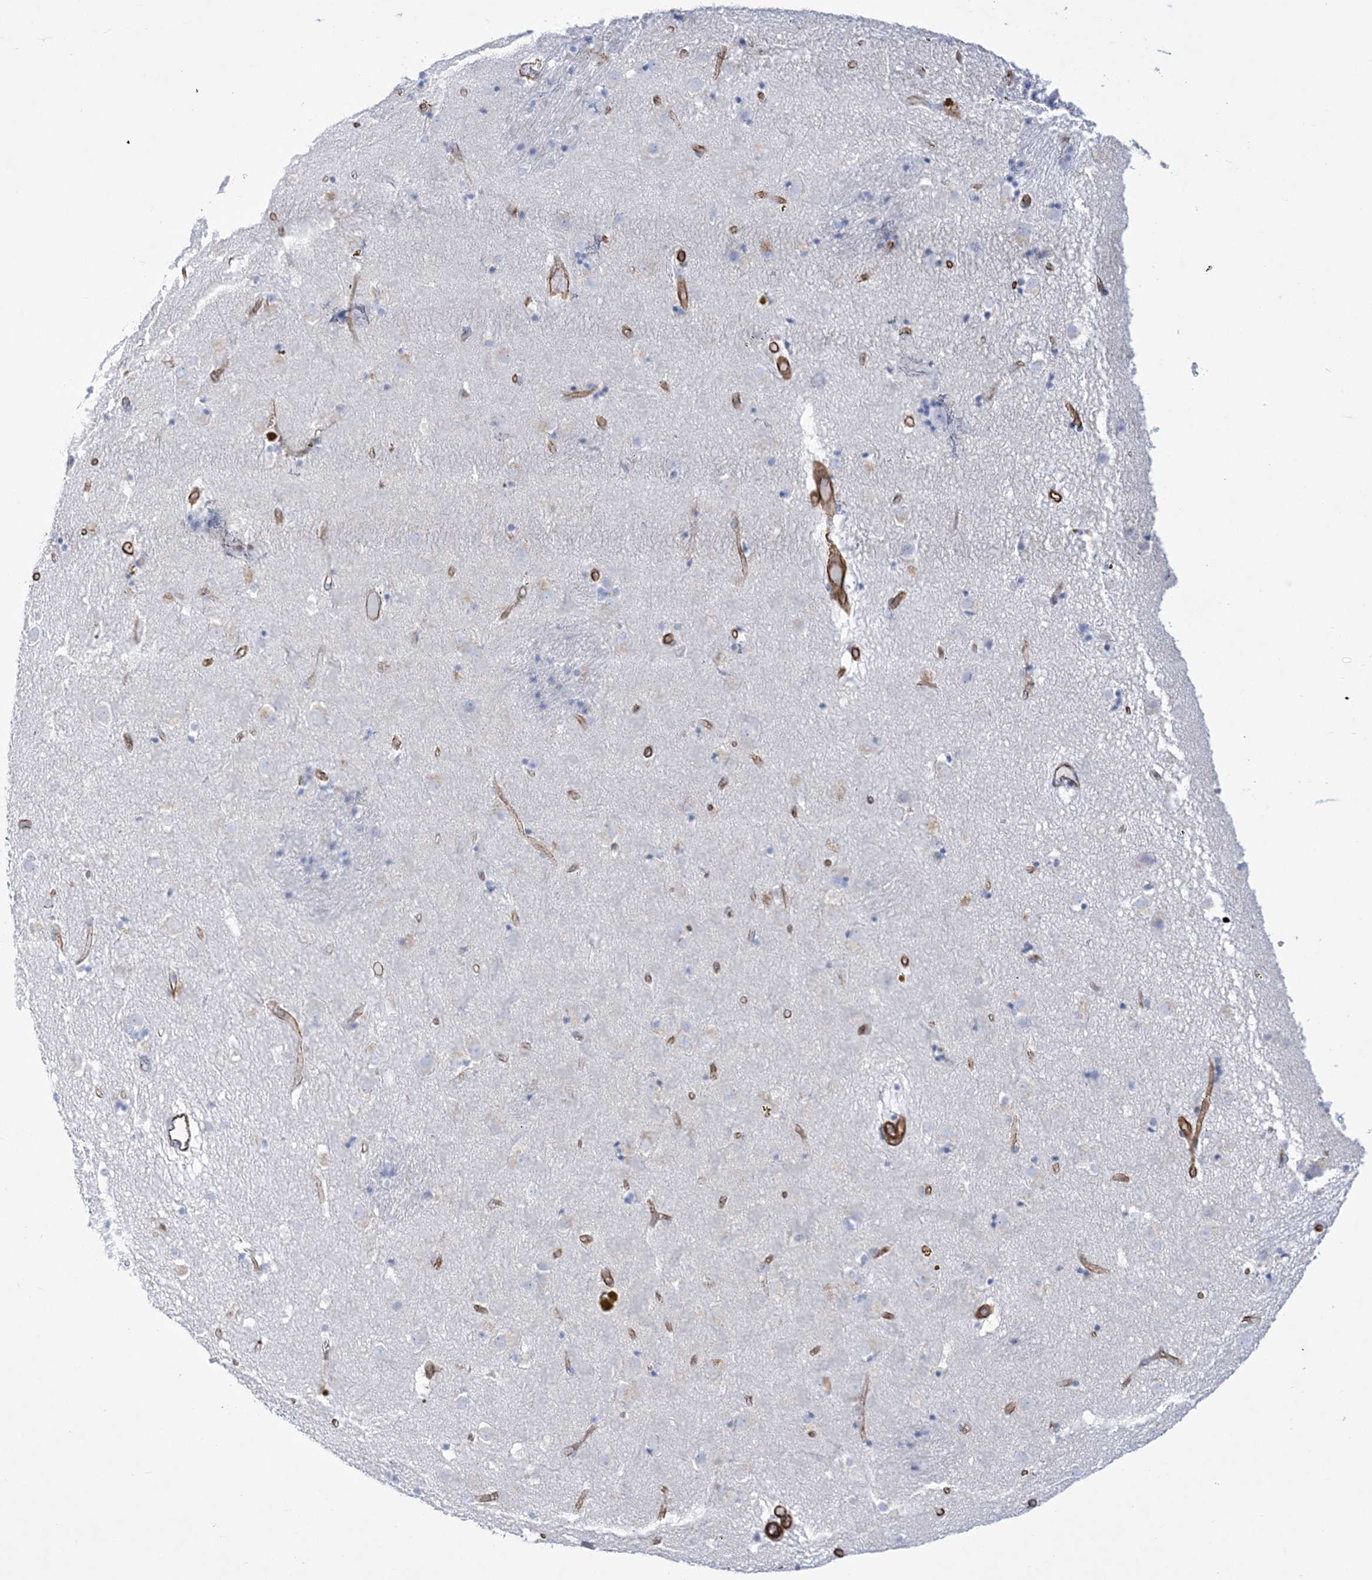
{"staining": {"intensity": "negative", "quantity": "none", "location": "none"}, "tissue": "caudate", "cell_type": "Glial cells", "image_type": "normal", "snomed": [{"axis": "morphology", "description": "Normal tissue, NOS"}, {"axis": "topography", "description": "Lateral ventricle wall"}], "caption": "This is an immunohistochemistry (IHC) image of unremarkable caudate. There is no expression in glial cells.", "gene": "B3GNT7", "patient": {"sex": "male", "age": 70}}